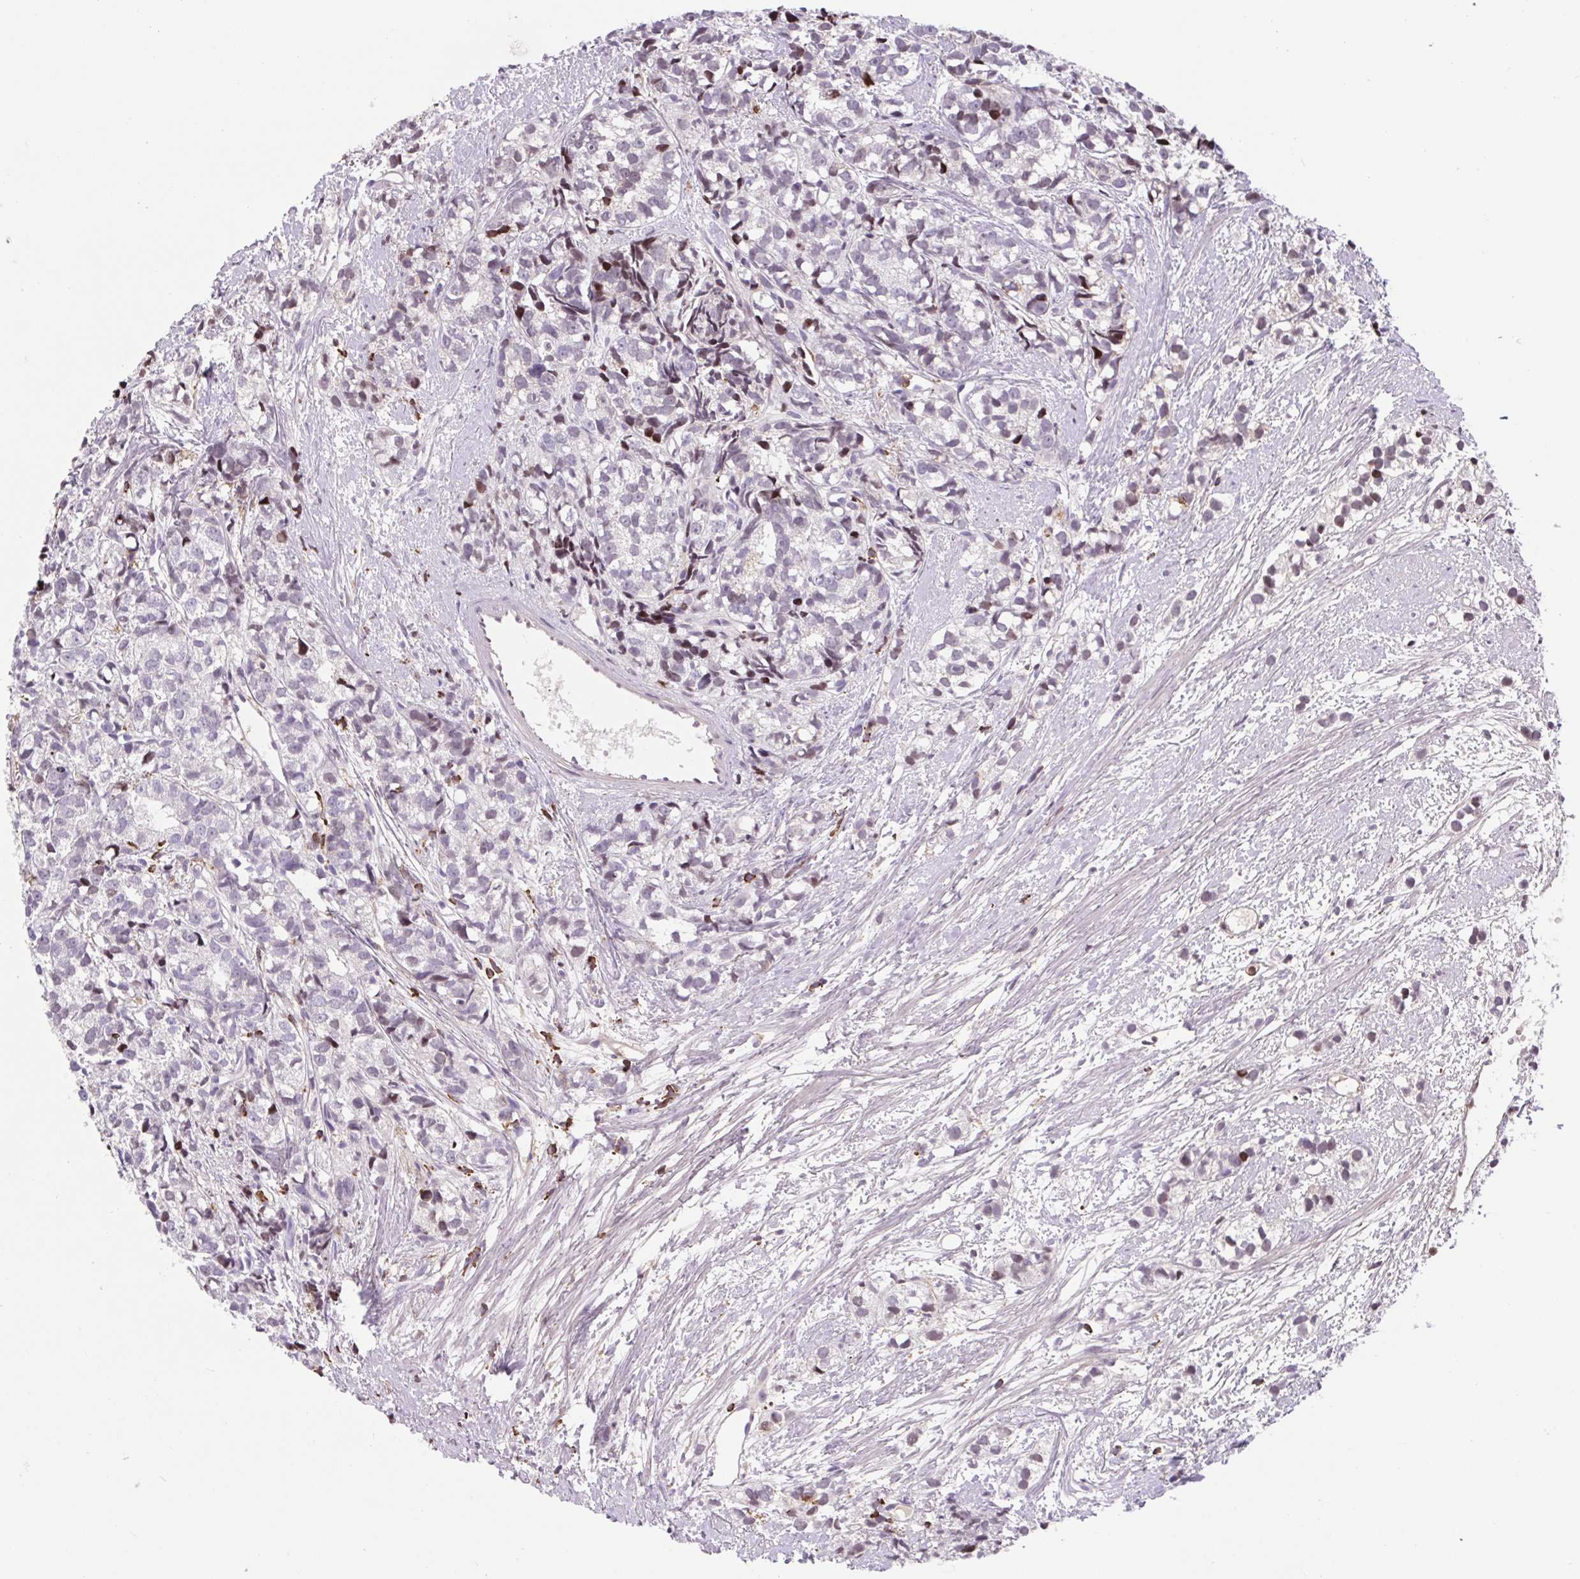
{"staining": {"intensity": "weak", "quantity": "<25%", "location": "nuclear"}, "tissue": "prostate cancer", "cell_type": "Tumor cells", "image_type": "cancer", "snomed": [{"axis": "morphology", "description": "Adenocarcinoma, High grade"}, {"axis": "topography", "description": "Prostate"}], "caption": "An image of high-grade adenocarcinoma (prostate) stained for a protein reveals no brown staining in tumor cells.", "gene": "TPRG1", "patient": {"sex": "male", "age": 77}}